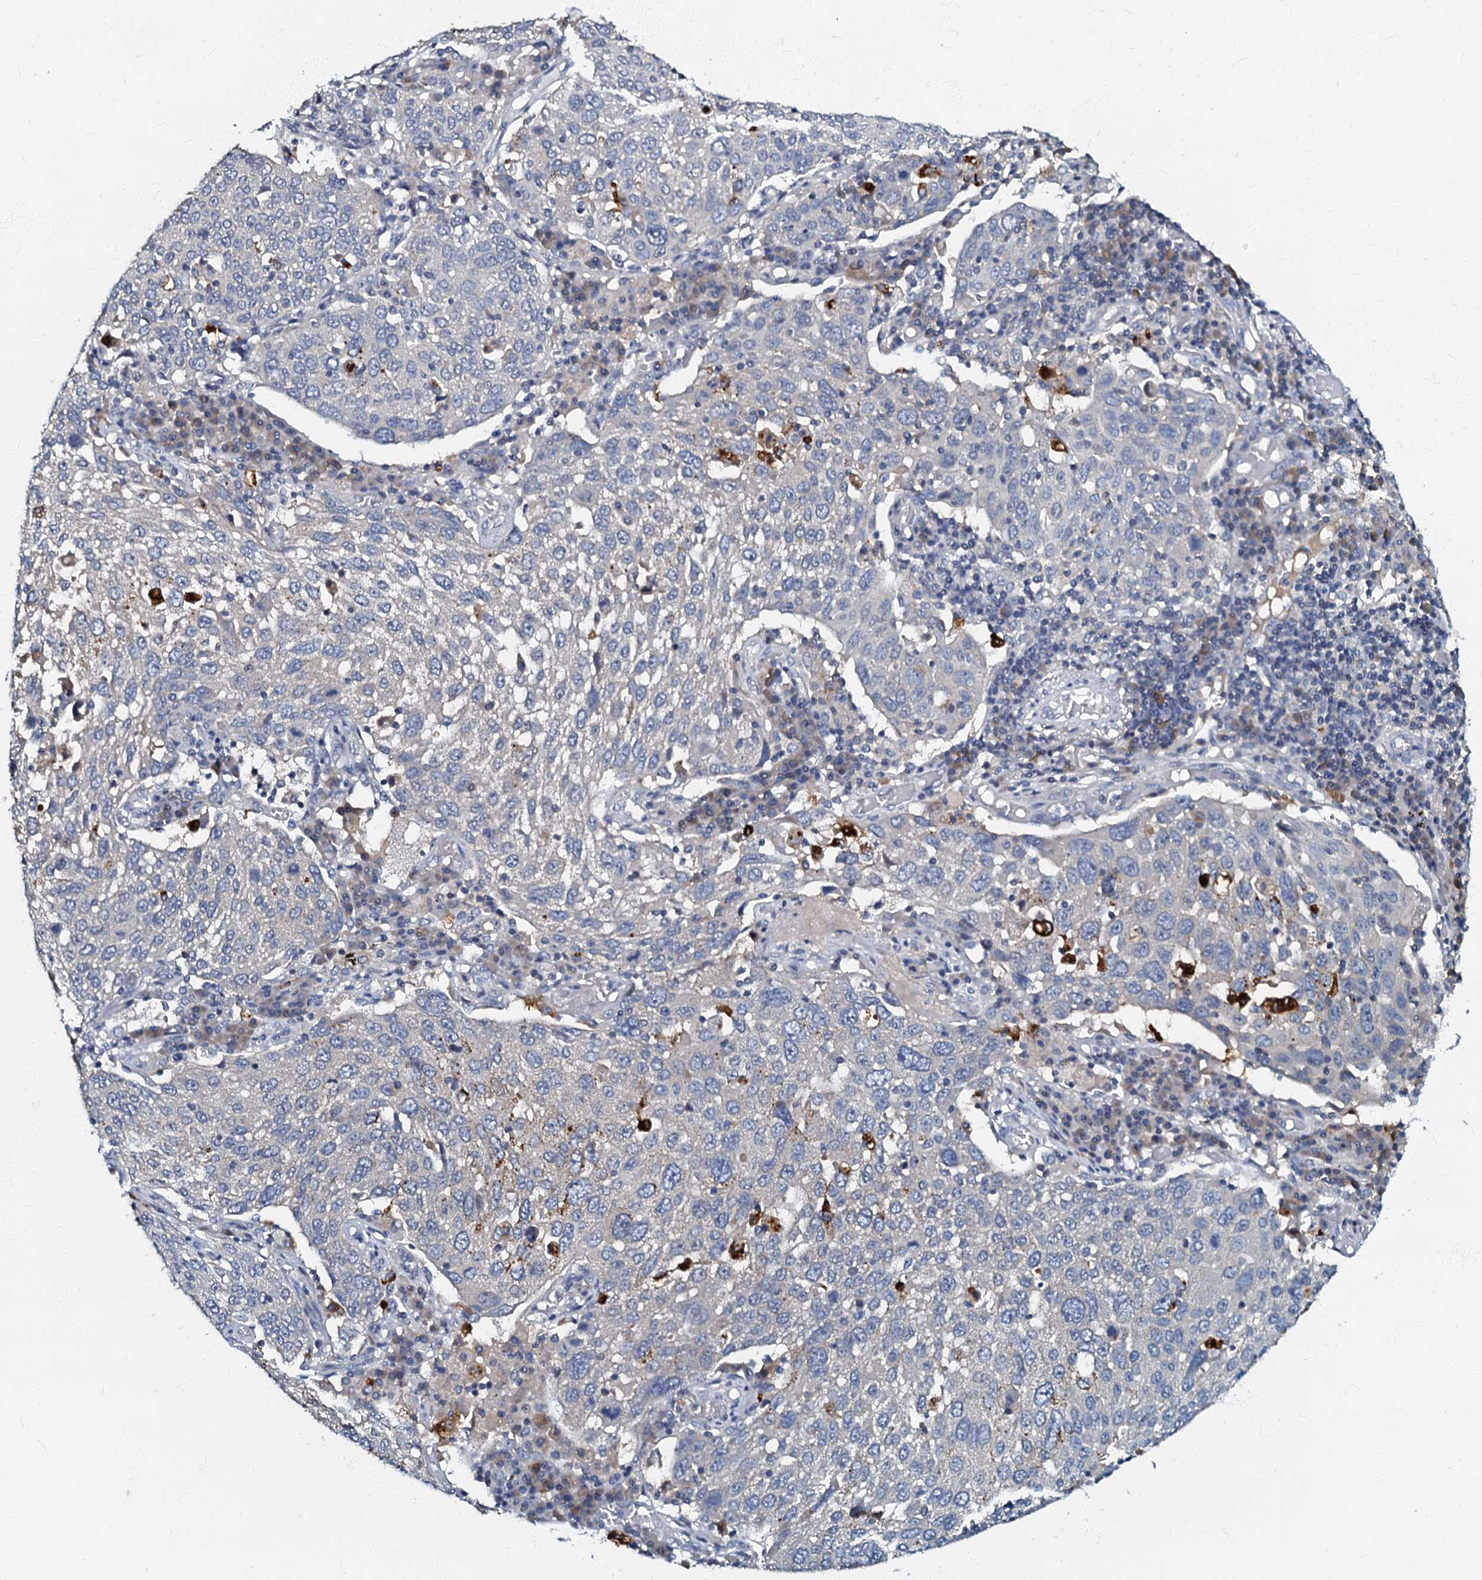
{"staining": {"intensity": "negative", "quantity": "none", "location": "none"}, "tissue": "lung cancer", "cell_type": "Tumor cells", "image_type": "cancer", "snomed": [{"axis": "morphology", "description": "Squamous cell carcinoma, NOS"}, {"axis": "topography", "description": "Lung"}], "caption": "Immunohistochemical staining of lung squamous cell carcinoma displays no significant positivity in tumor cells.", "gene": "OLAH", "patient": {"sex": "male", "age": 65}}